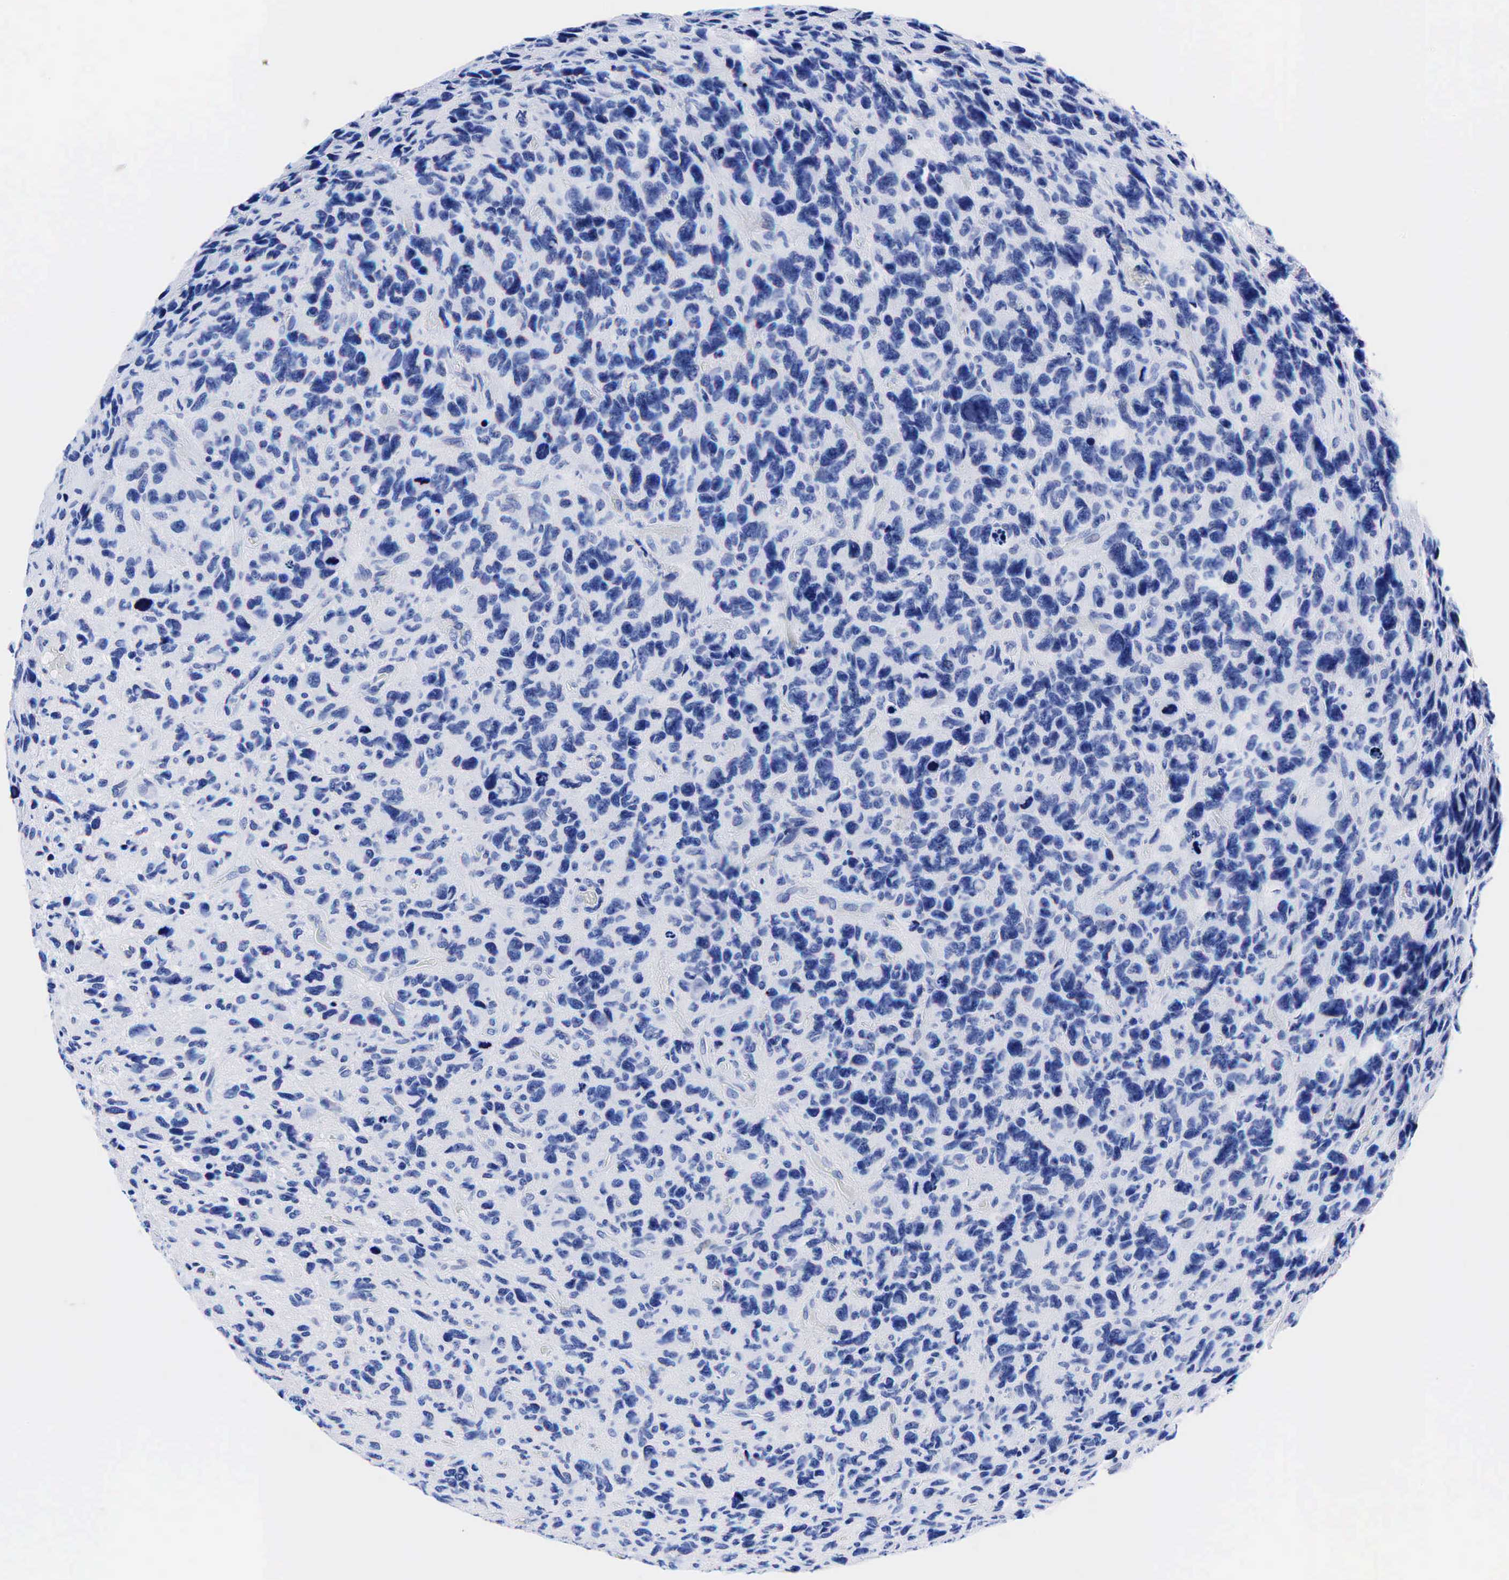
{"staining": {"intensity": "negative", "quantity": "none", "location": "none"}, "tissue": "glioma", "cell_type": "Tumor cells", "image_type": "cancer", "snomed": [{"axis": "morphology", "description": "Glioma, malignant, High grade"}, {"axis": "topography", "description": "Brain"}], "caption": "Immunohistochemical staining of human malignant high-grade glioma shows no significant positivity in tumor cells.", "gene": "KRT18", "patient": {"sex": "female", "age": 60}}